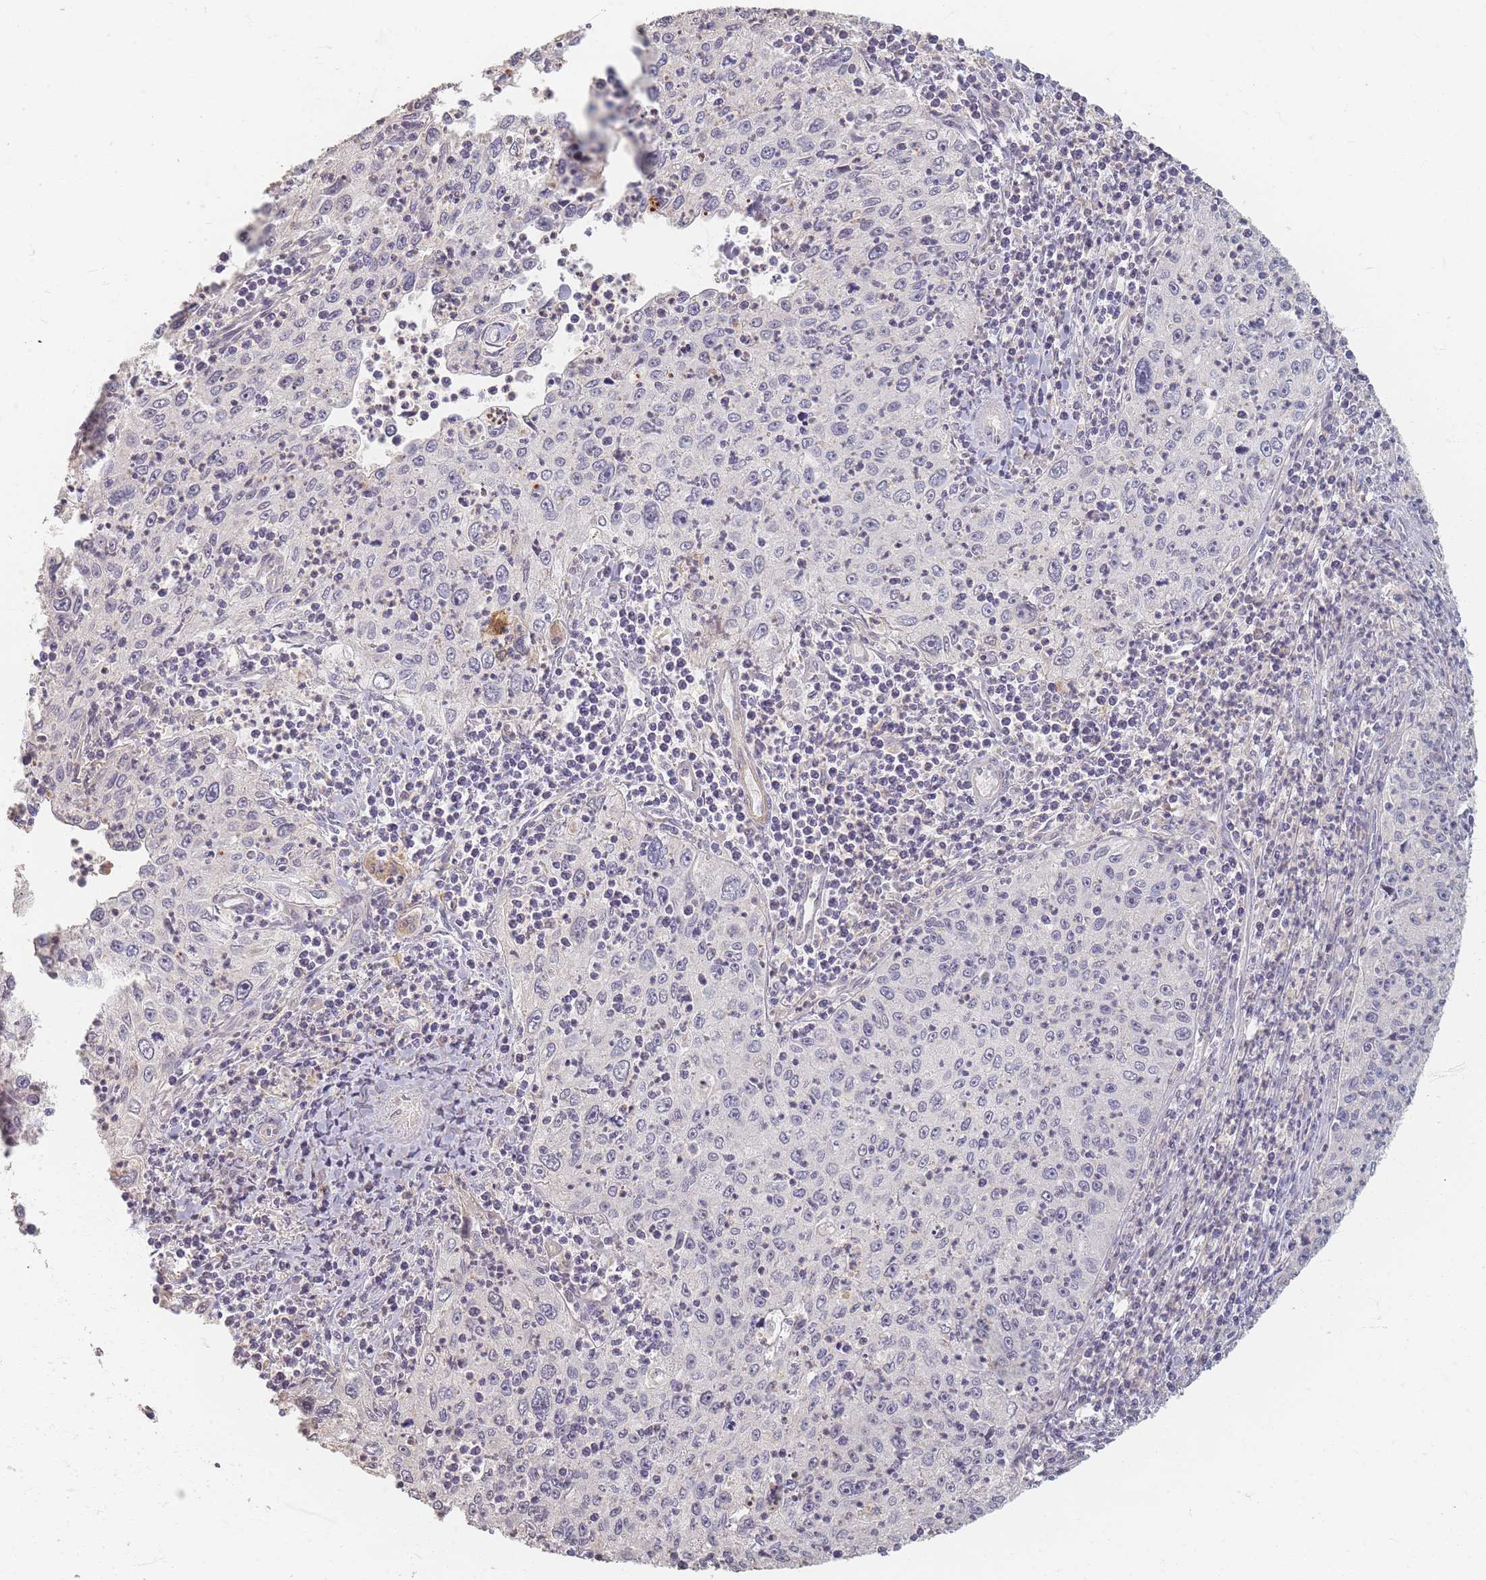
{"staining": {"intensity": "negative", "quantity": "none", "location": "none"}, "tissue": "cervical cancer", "cell_type": "Tumor cells", "image_type": "cancer", "snomed": [{"axis": "morphology", "description": "Squamous cell carcinoma, NOS"}, {"axis": "topography", "description": "Cervix"}], "caption": "The photomicrograph demonstrates no staining of tumor cells in squamous cell carcinoma (cervical).", "gene": "RFTN1", "patient": {"sex": "female", "age": 30}}